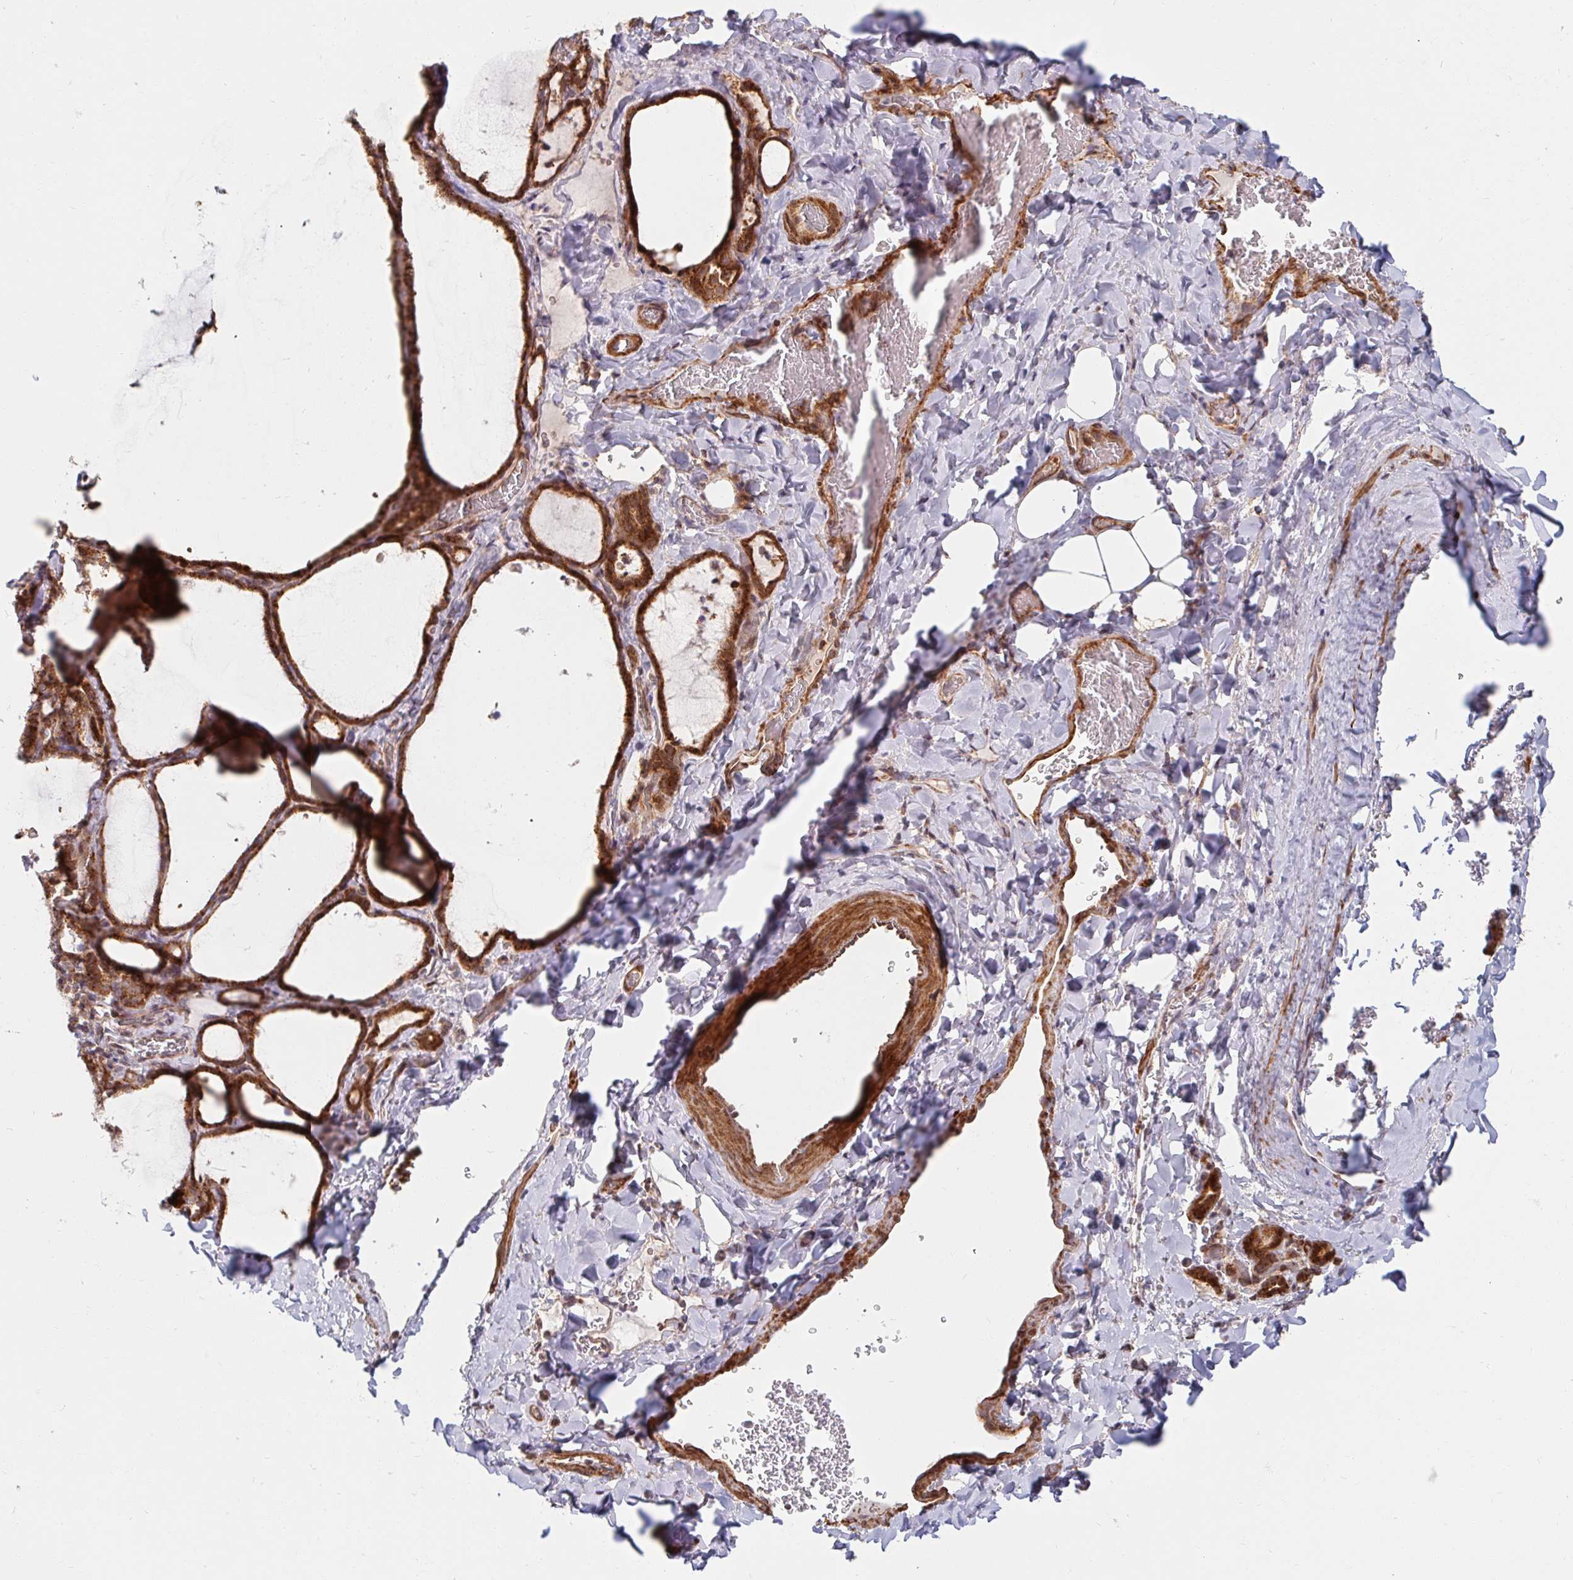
{"staining": {"intensity": "moderate", "quantity": ">75%", "location": "cytoplasmic/membranous"}, "tissue": "thyroid gland", "cell_type": "Glandular cells", "image_type": "normal", "snomed": [{"axis": "morphology", "description": "Normal tissue, NOS"}, {"axis": "topography", "description": "Thyroid gland"}], "caption": "A medium amount of moderate cytoplasmic/membranous staining is present in about >75% of glandular cells in benign thyroid gland. (Brightfield microscopy of DAB IHC at high magnification).", "gene": "BTF3", "patient": {"sex": "female", "age": 22}}